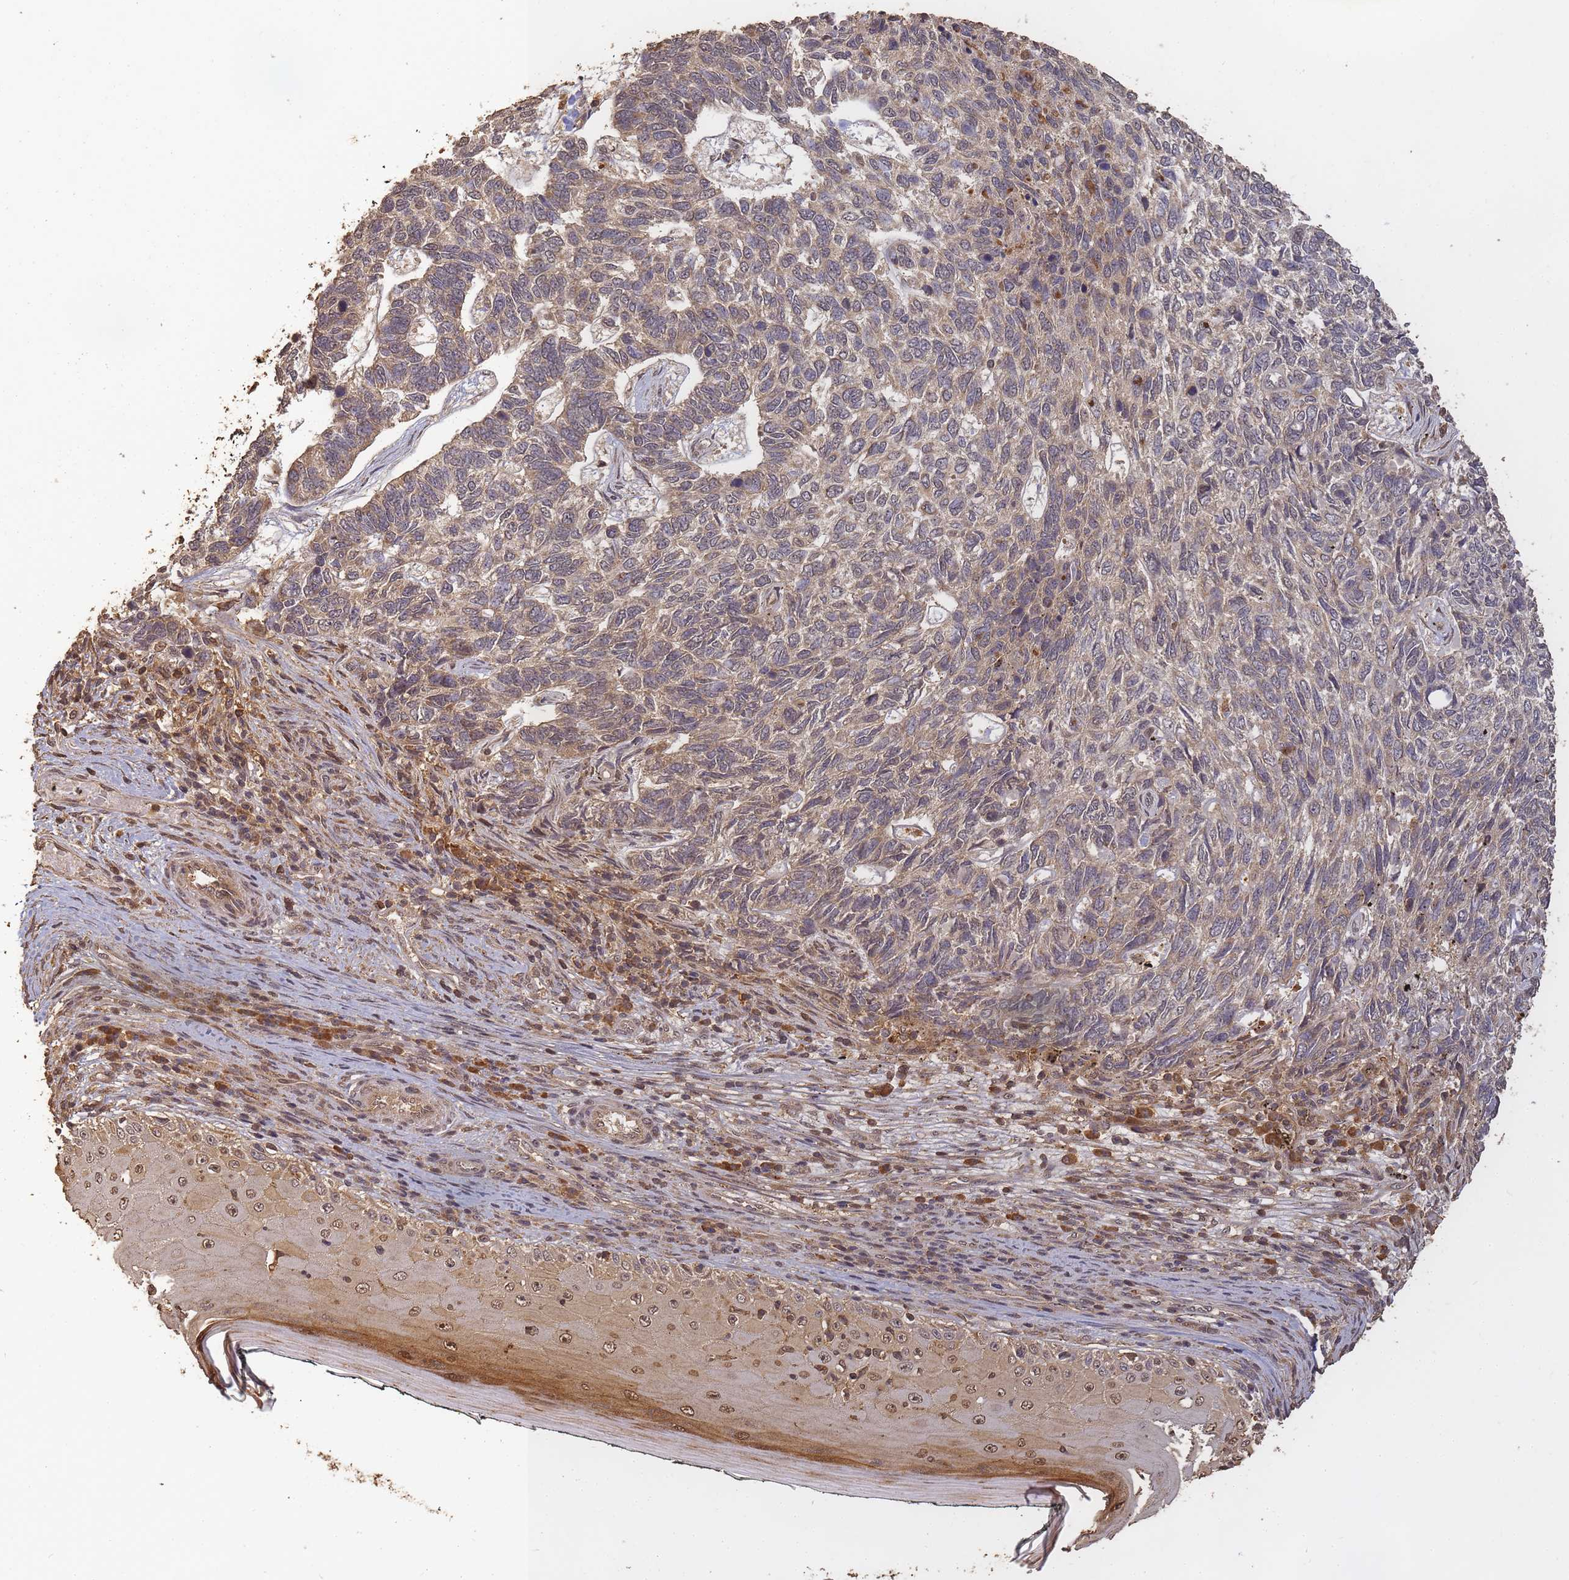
{"staining": {"intensity": "weak", "quantity": "<25%", "location": "cytoplasmic/membranous"}, "tissue": "skin cancer", "cell_type": "Tumor cells", "image_type": "cancer", "snomed": [{"axis": "morphology", "description": "Basal cell carcinoma"}, {"axis": "topography", "description": "Skin"}], "caption": "Image shows no protein positivity in tumor cells of skin cancer tissue.", "gene": "ALKBH1", "patient": {"sex": "female", "age": 65}}